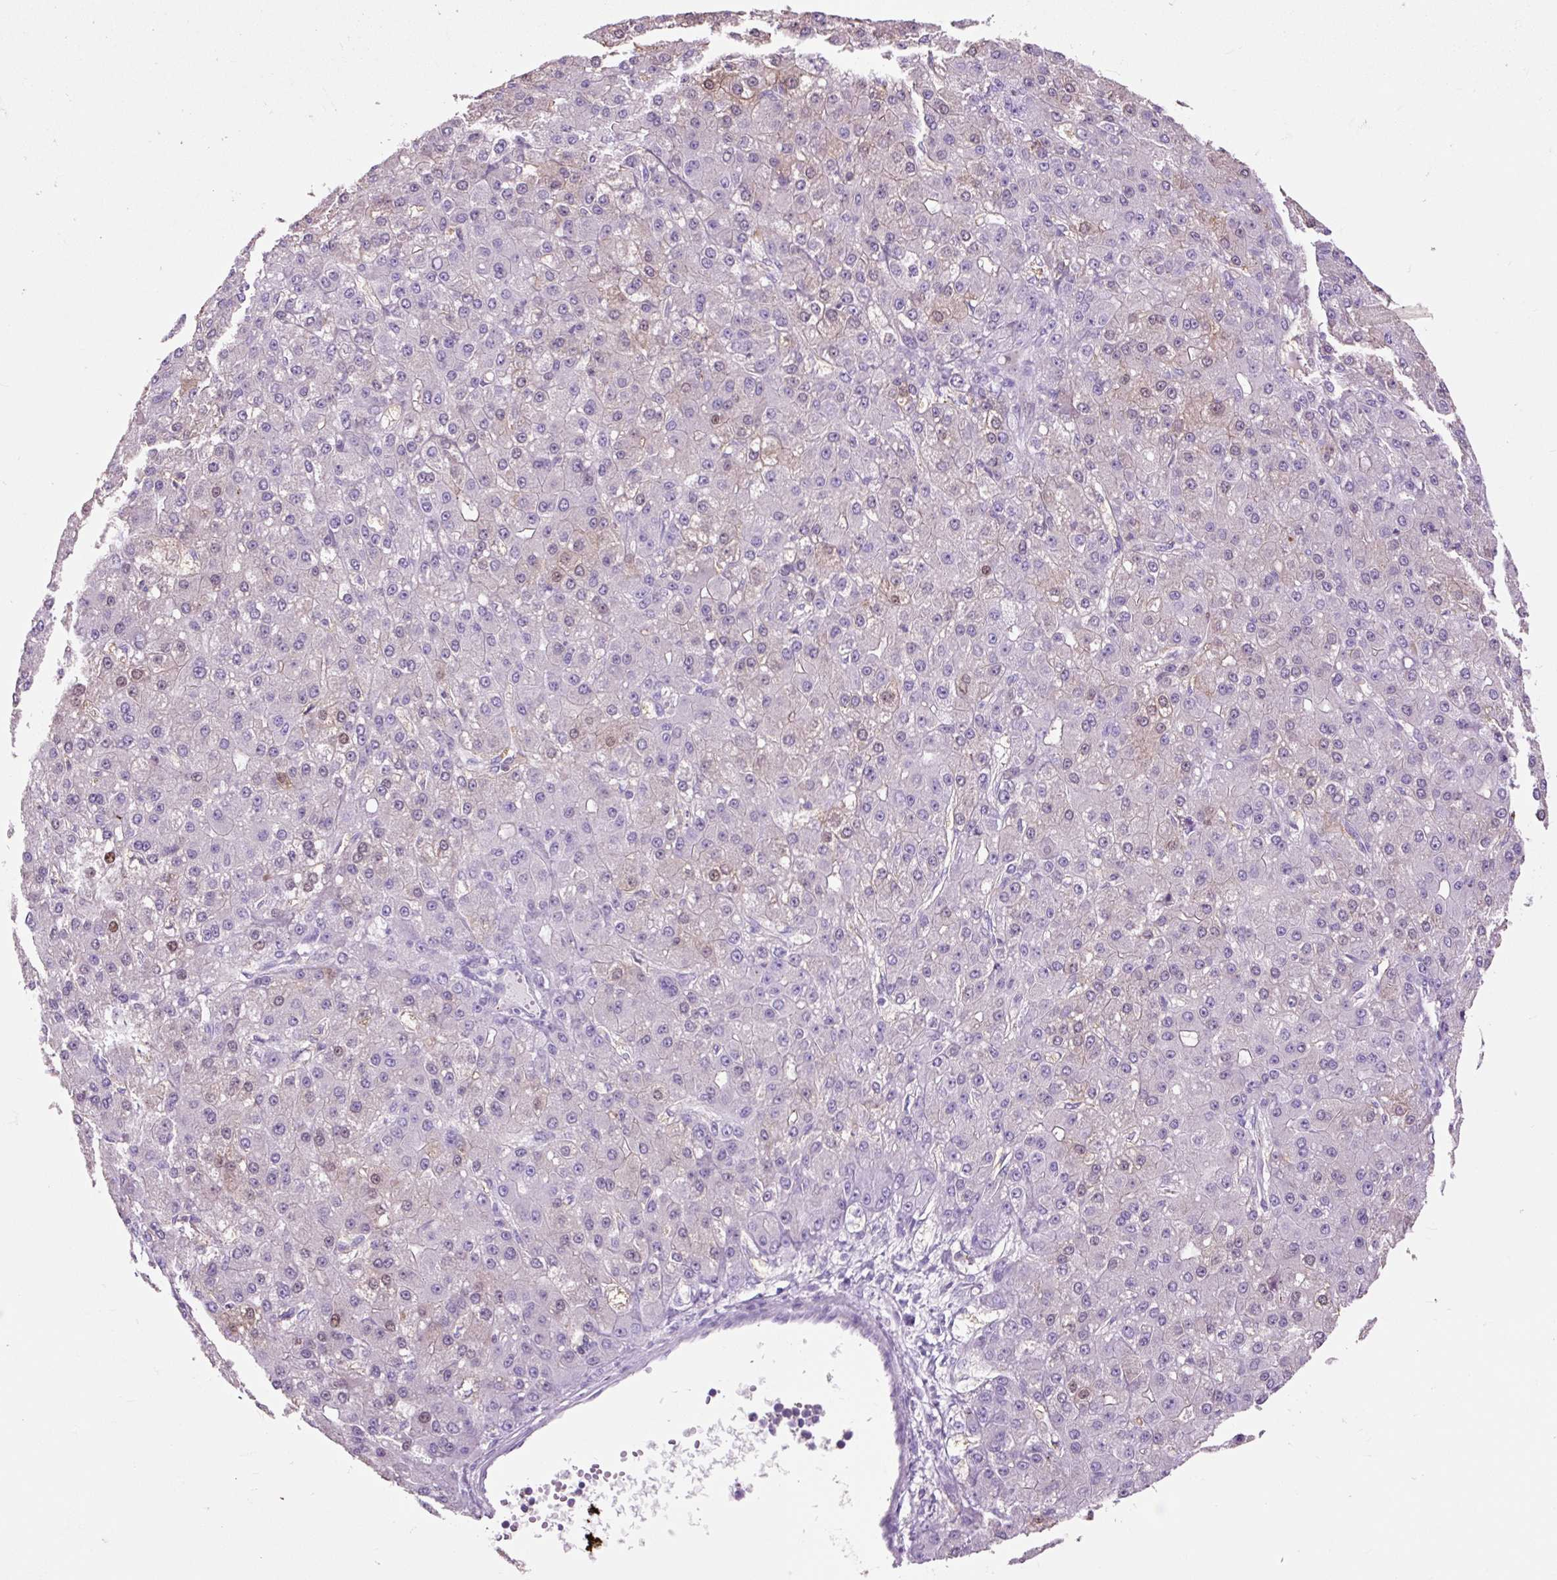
{"staining": {"intensity": "weak", "quantity": "<25%", "location": "nuclear"}, "tissue": "liver cancer", "cell_type": "Tumor cells", "image_type": "cancer", "snomed": [{"axis": "morphology", "description": "Carcinoma, Hepatocellular, NOS"}, {"axis": "topography", "description": "Liver"}], "caption": "Immunohistochemistry of human hepatocellular carcinoma (liver) shows no expression in tumor cells.", "gene": "OR10A7", "patient": {"sex": "male", "age": 67}}